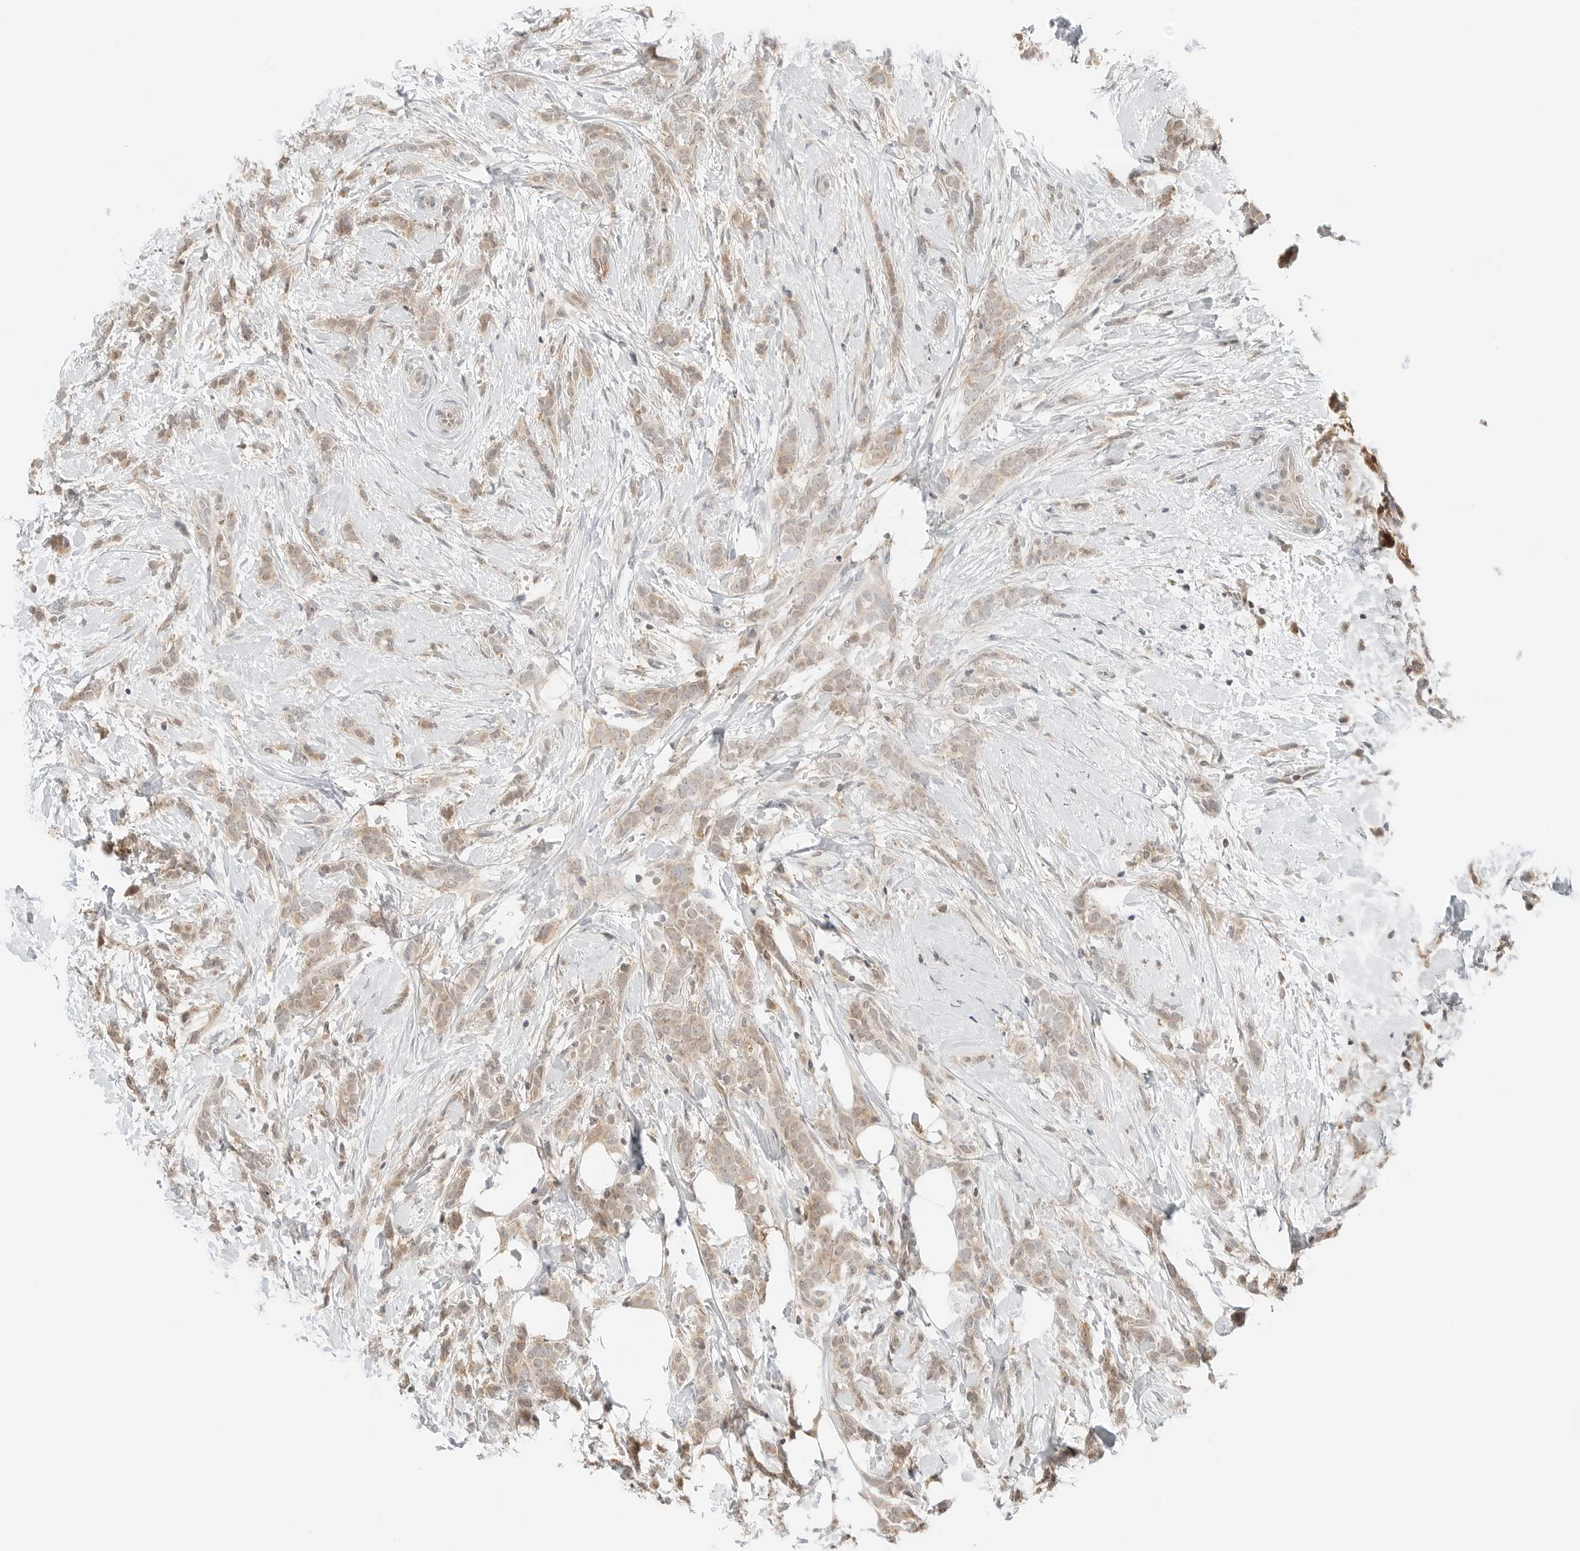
{"staining": {"intensity": "weak", "quantity": ">75%", "location": "cytoplasmic/membranous"}, "tissue": "breast cancer", "cell_type": "Tumor cells", "image_type": "cancer", "snomed": [{"axis": "morphology", "description": "Lobular carcinoma, in situ"}, {"axis": "morphology", "description": "Lobular carcinoma"}, {"axis": "topography", "description": "Breast"}], "caption": "About >75% of tumor cells in human lobular carcinoma (breast) reveal weak cytoplasmic/membranous protein staining as visualized by brown immunohistochemical staining.", "gene": "IQCC", "patient": {"sex": "female", "age": 41}}